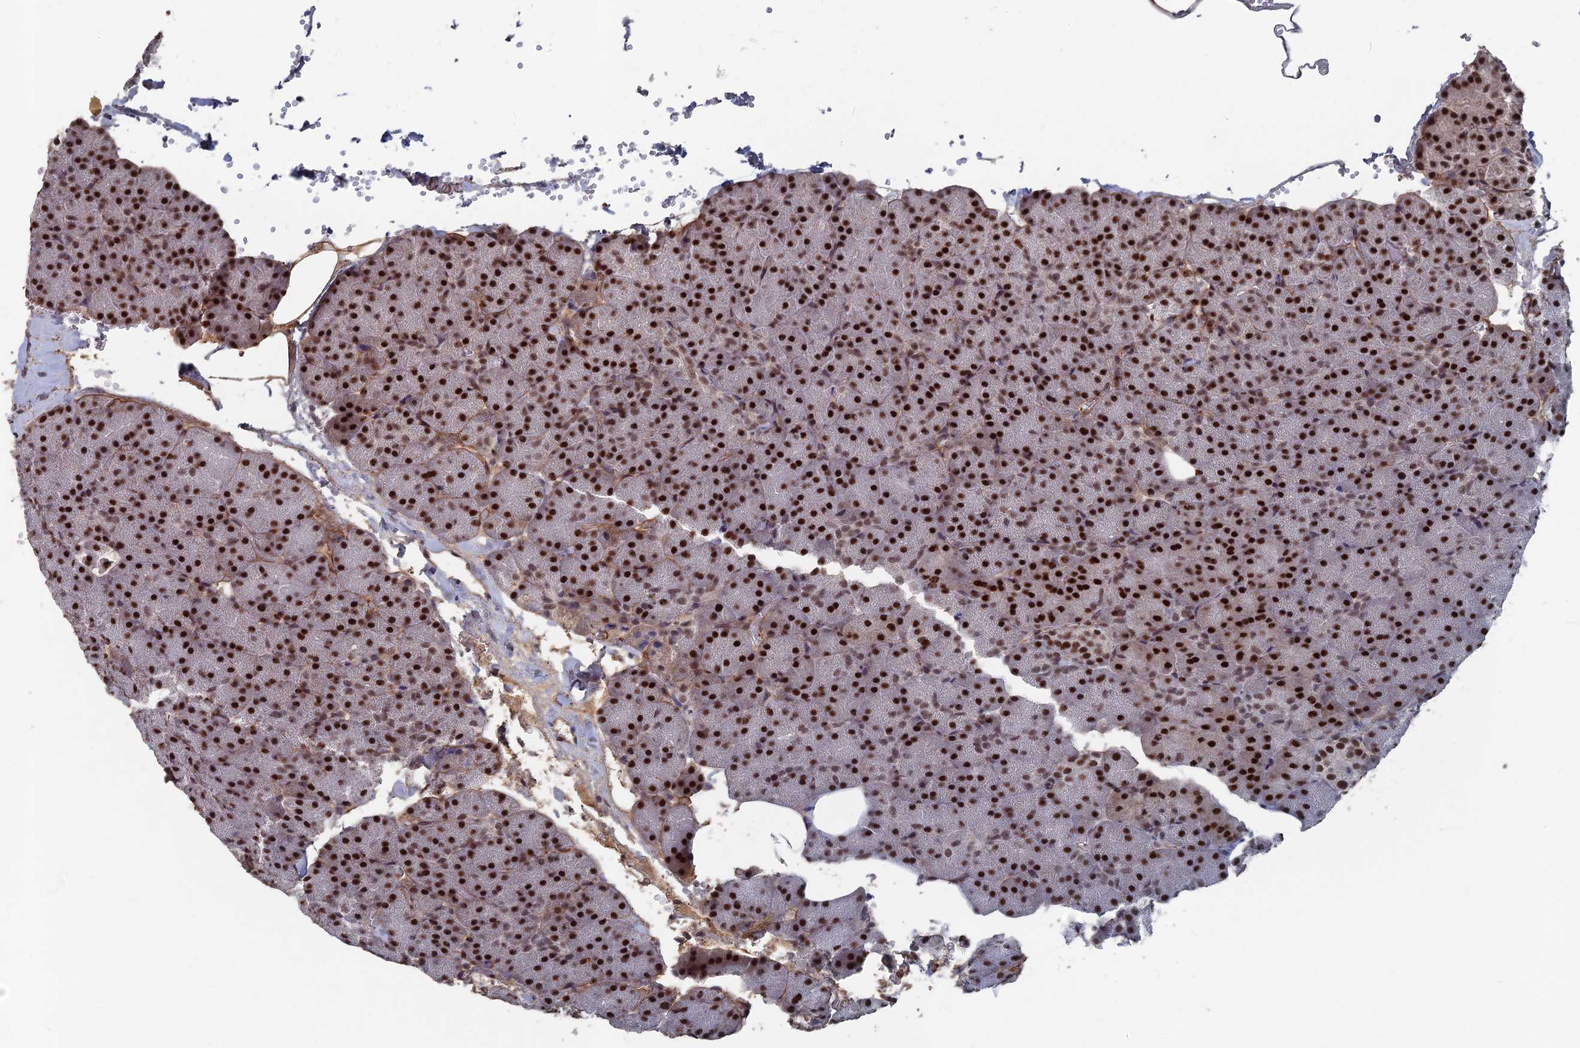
{"staining": {"intensity": "strong", "quantity": ">75%", "location": "nuclear"}, "tissue": "pancreas", "cell_type": "Exocrine glandular cells", "image_type": "normal", "snomed": [{"axis": "morphology", "description": "Normal tissue, NOS"}, {"axis": "morphology", "description": "Carcinoid, malignant, NOS"}, {"axis": "topography", "description": "Pancreas"}], "caption": "Protein expression analysis of normal pancreas reveals strong nuclear expression in about >75% of exocrine glandular cells. The protein is stained brown, and the nuclei are stained in blue (DAB (3,3'-diaminobenzidine) IHC with brightfield microscopy, high magnification).", "gene": "SH3D21", "patient": {"sex": "female", "age": 35}}